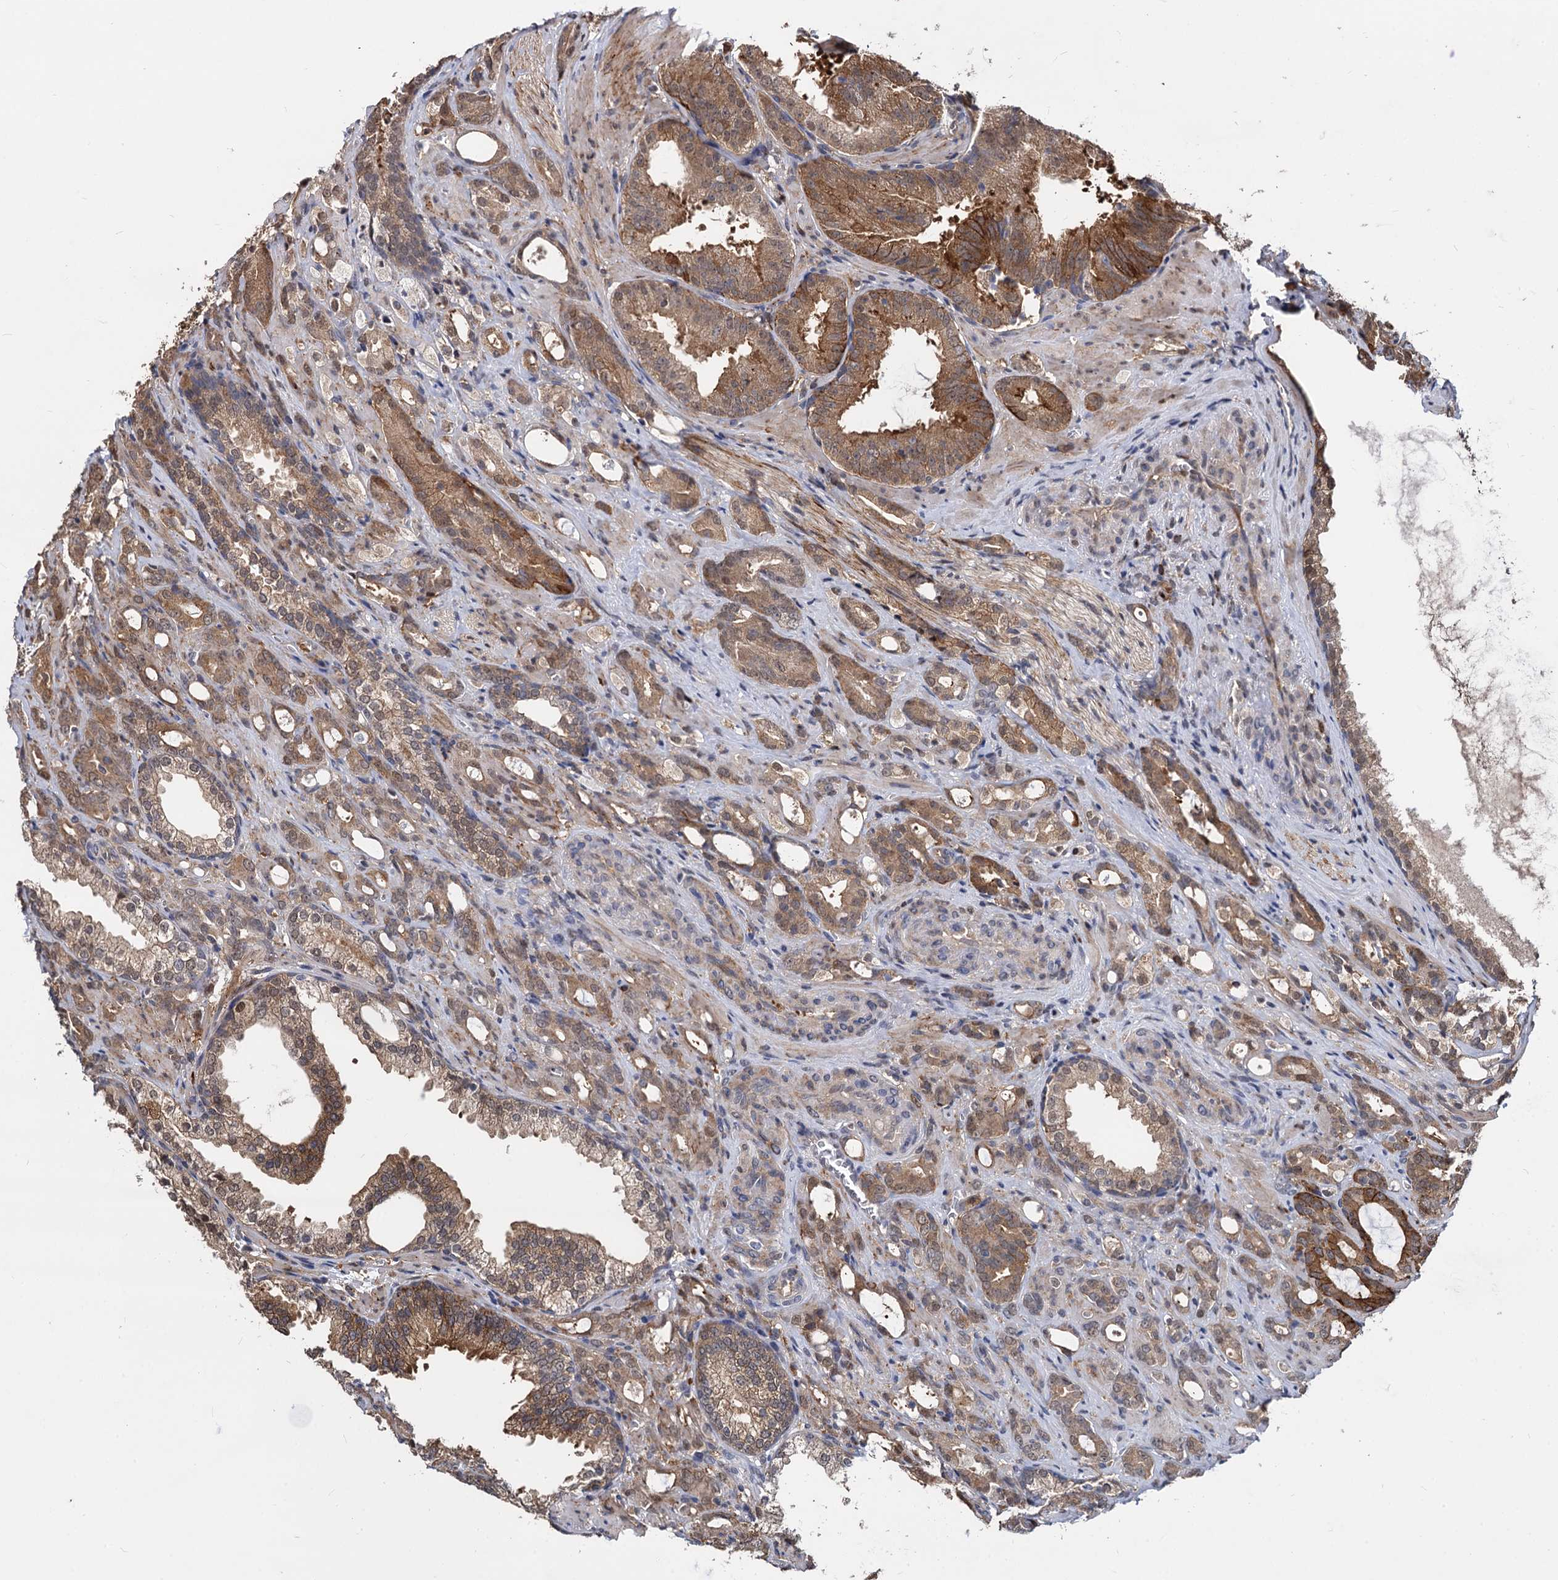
{"staining": {"intensity": "moderate", "quantity": ">75%", "location": "cytoplasmic/membranous,nuclear"}, "tissue": "prostate cancer", "cell_type": "Tumor cells", "image_type": "cancer", "snomed": [{"axis": "morphology", "description": "Adenocarcinoma, High grade"}, {"axis": "topography", "description": "Prostate"}], "caption": "A histopathology image of human prostate cancer stained for a protein exhibits moderate cytoplasmic/membranous and nuclear brown staining in tumor cells.", "gene": "PSMD4", "patient": {"sex": "male", "age": 72}}